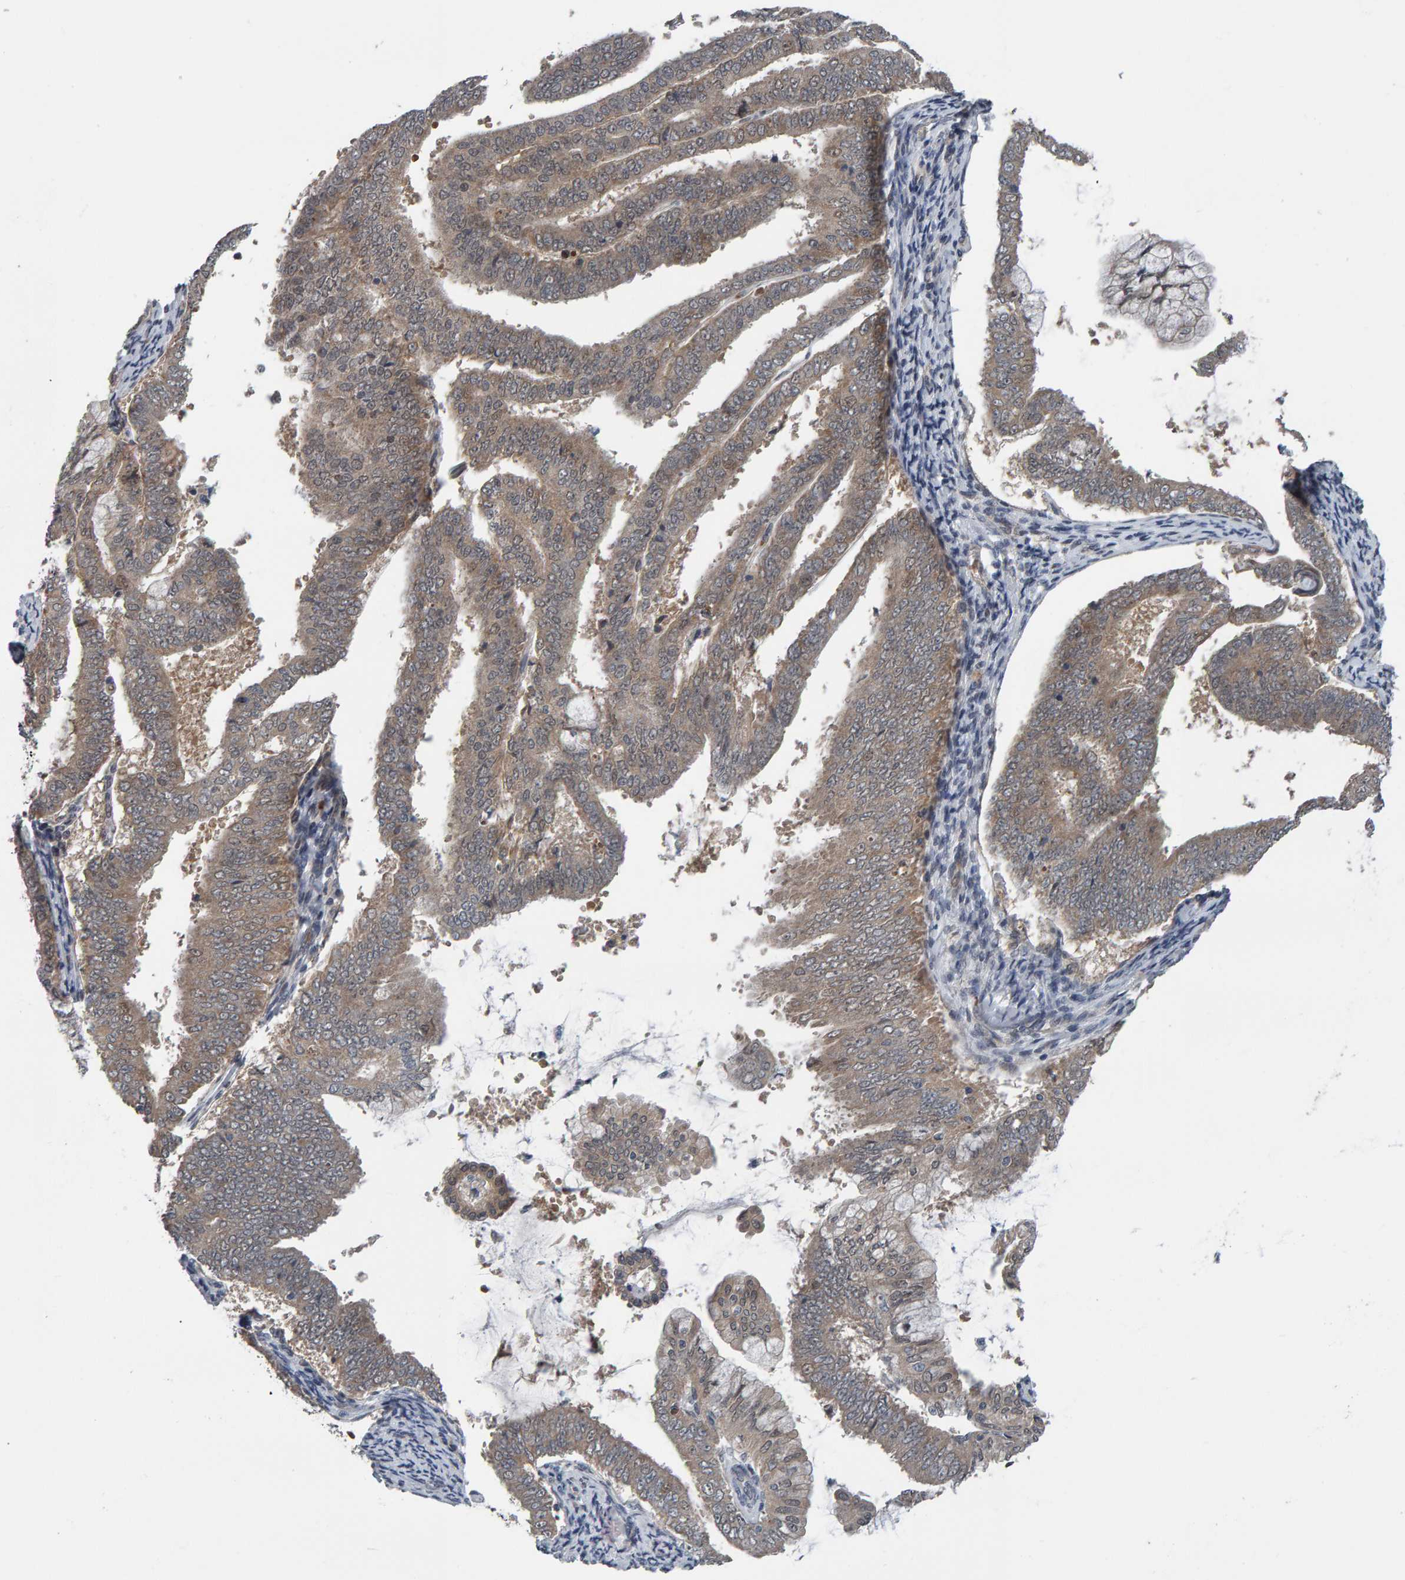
{"staining": {"intensity": "weak", "quantity": "25%-75%", "location": "cytoplasmic/membranous"}, "tissue": "endometrial cancer", "cell_type": "Tumor cells", "image_type": "cancer", "snomed": [{"axis": "morphology", "description": "Adenocarcinoma, NOS"}, {"axis": "topography", "description": "Endometrium"}], "caption": "Immunohistochemistry (IHC) (DAB (3,3'-diaminobenzidine)) staining of endometrial cancer (adenocarcinoma) reveals weak cytoplasmic/membranous protein positivity in about 25%-75% of tumor cells.", "gene": "COASY", "patient": {"sex": "female", "age": 63}}